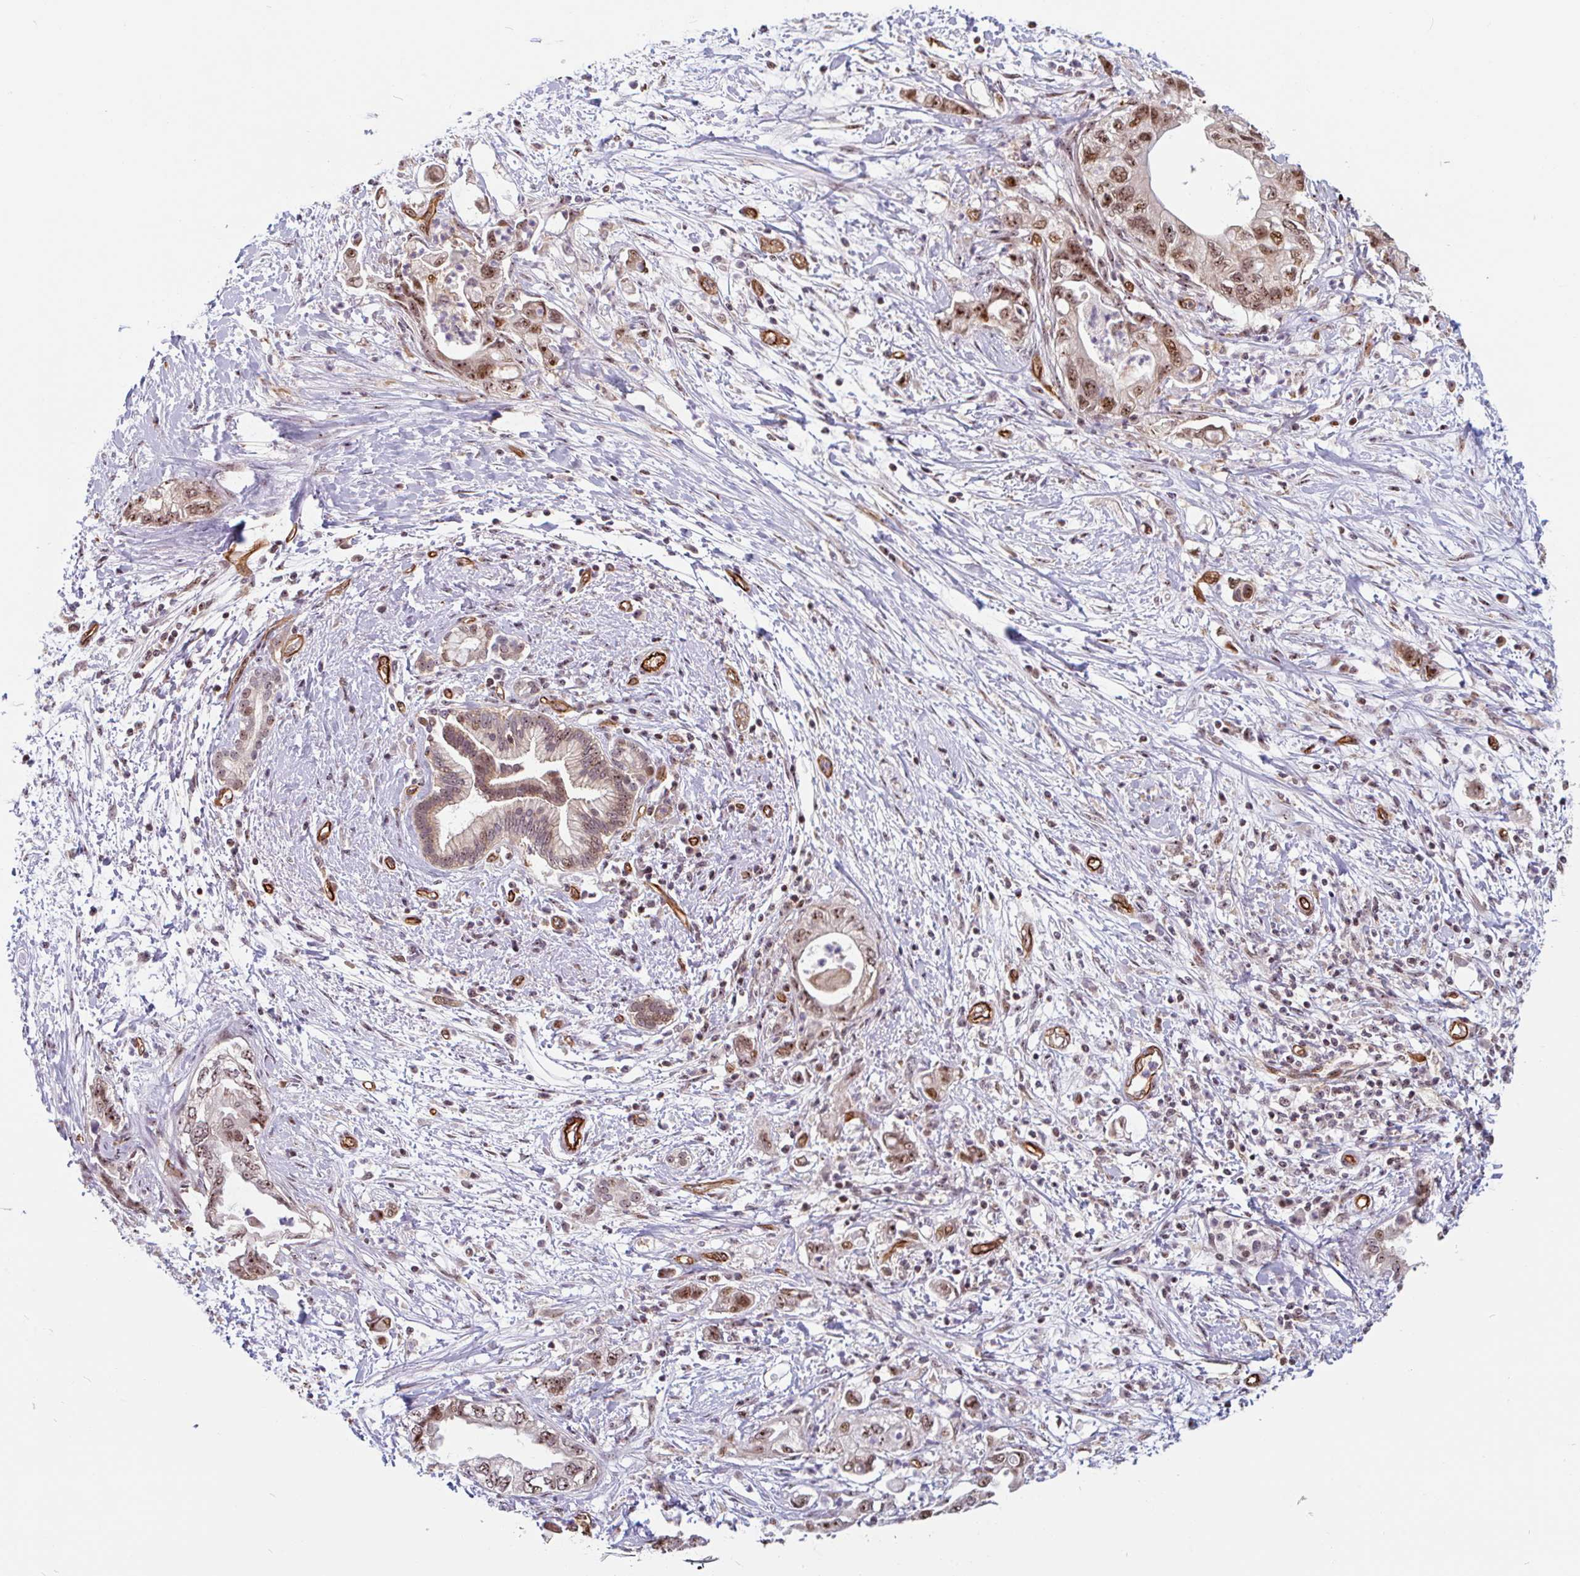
{"staining": {"intensity": "moderate", "quantity": ">75%", "location": "nuclear"}, "tissue": "pancreatic cancer", "cell_type": "Tumor cells", "image_type": "cancer", "snomed": [{"axis": "morphology", "description": "Adenocarcinoma, NOS"}, {"axis": "topography", "description": "Pancreas"}], "caption": "This is a photomicrograph of IHC staining of pancreatic cancer (adenocarcinoma), which shows moderate positivity in the nuclear of tumor cells.", "gene": "ZNF689", "patient": {"sex": "female", "age": 73}}